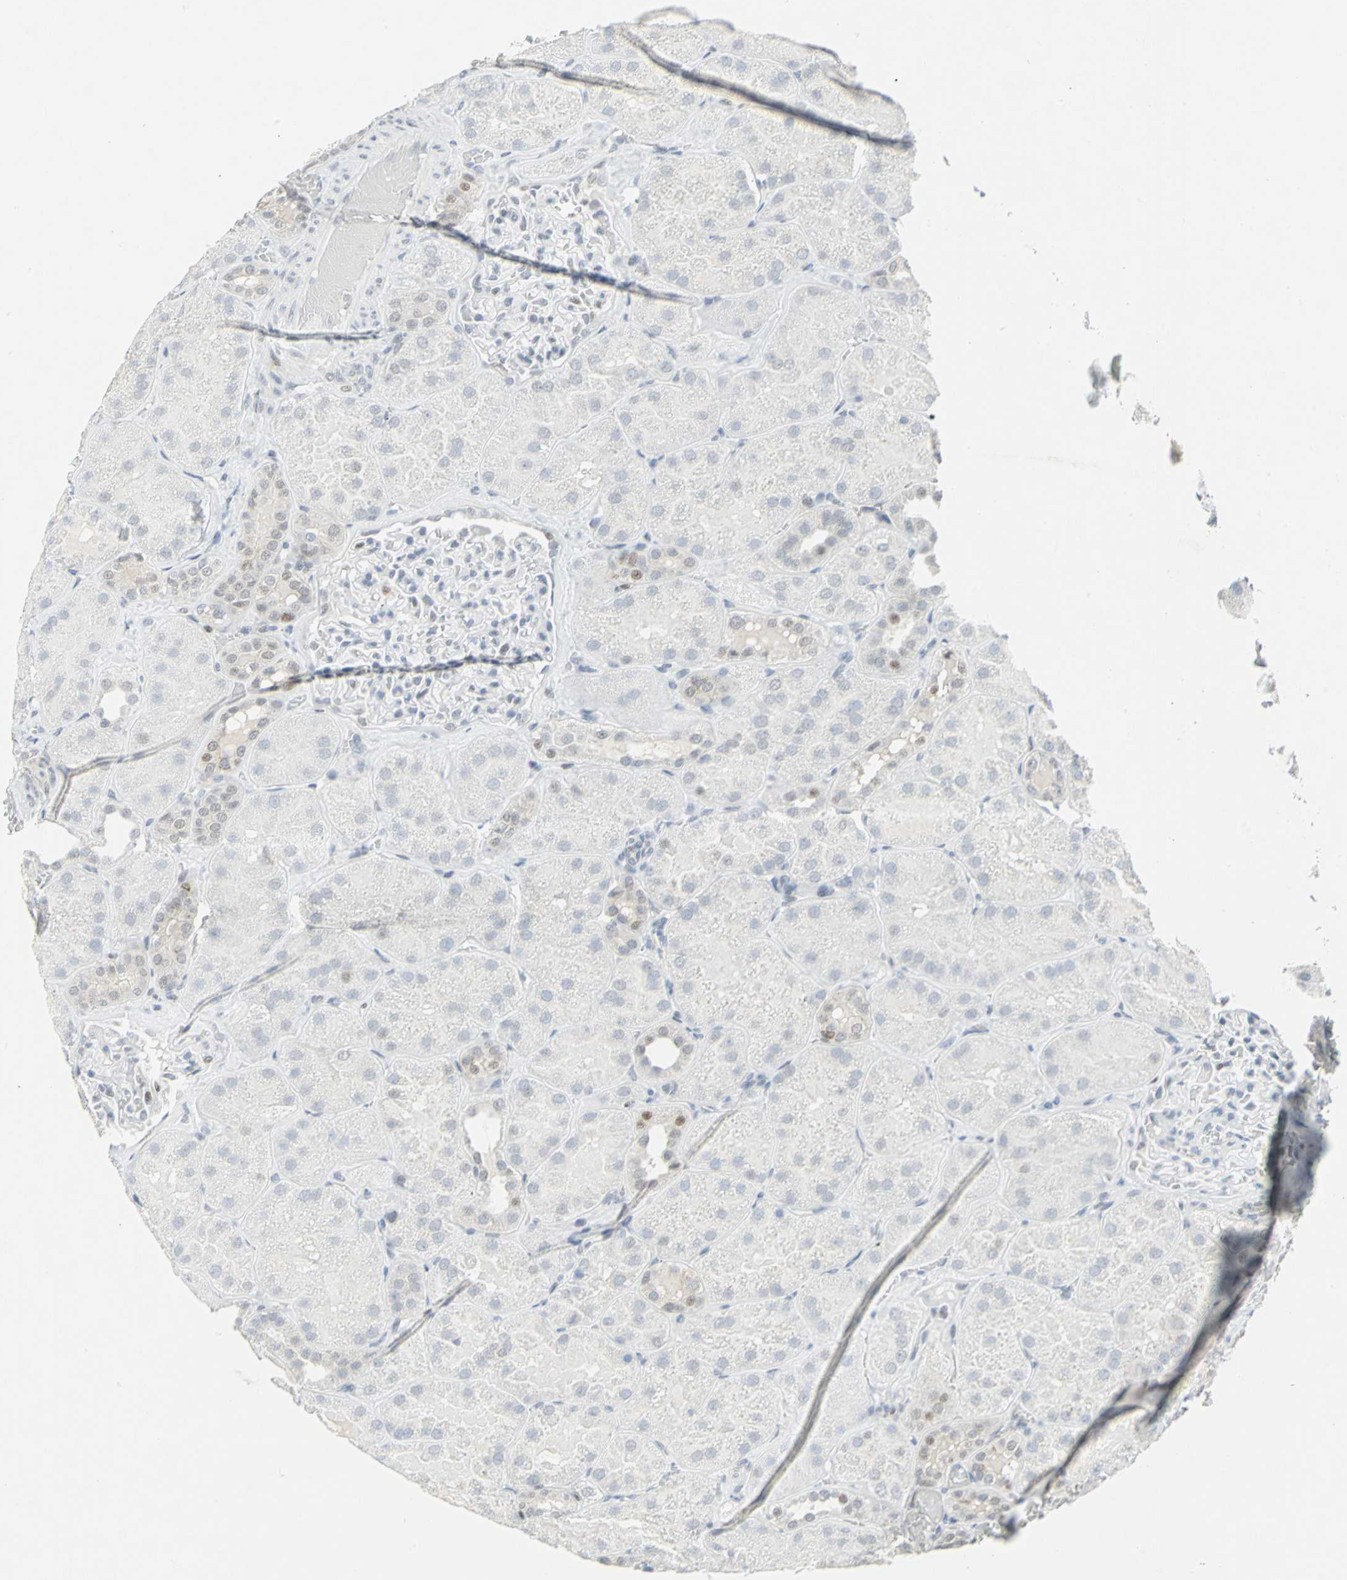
{"staining": {"intensity": "weak", "quantity": "<25%", "location": "nuclear"}, "tissue": "kidney", "cell_type": "Cells in glomeruli", "image_type": "normal", "snomed": [{"axis": "morphology", "description": "Normal tissue, NOS"}, {"axis": "topography", "description": "Kidney"}], "caption": "The micrograph displays no staining of cells in glomeruli in unremarkable kidney. (DAB immunohistochemistry, high magnification).", "gene": "RPA1", "patient": {"sex": "male", "age": 28}}